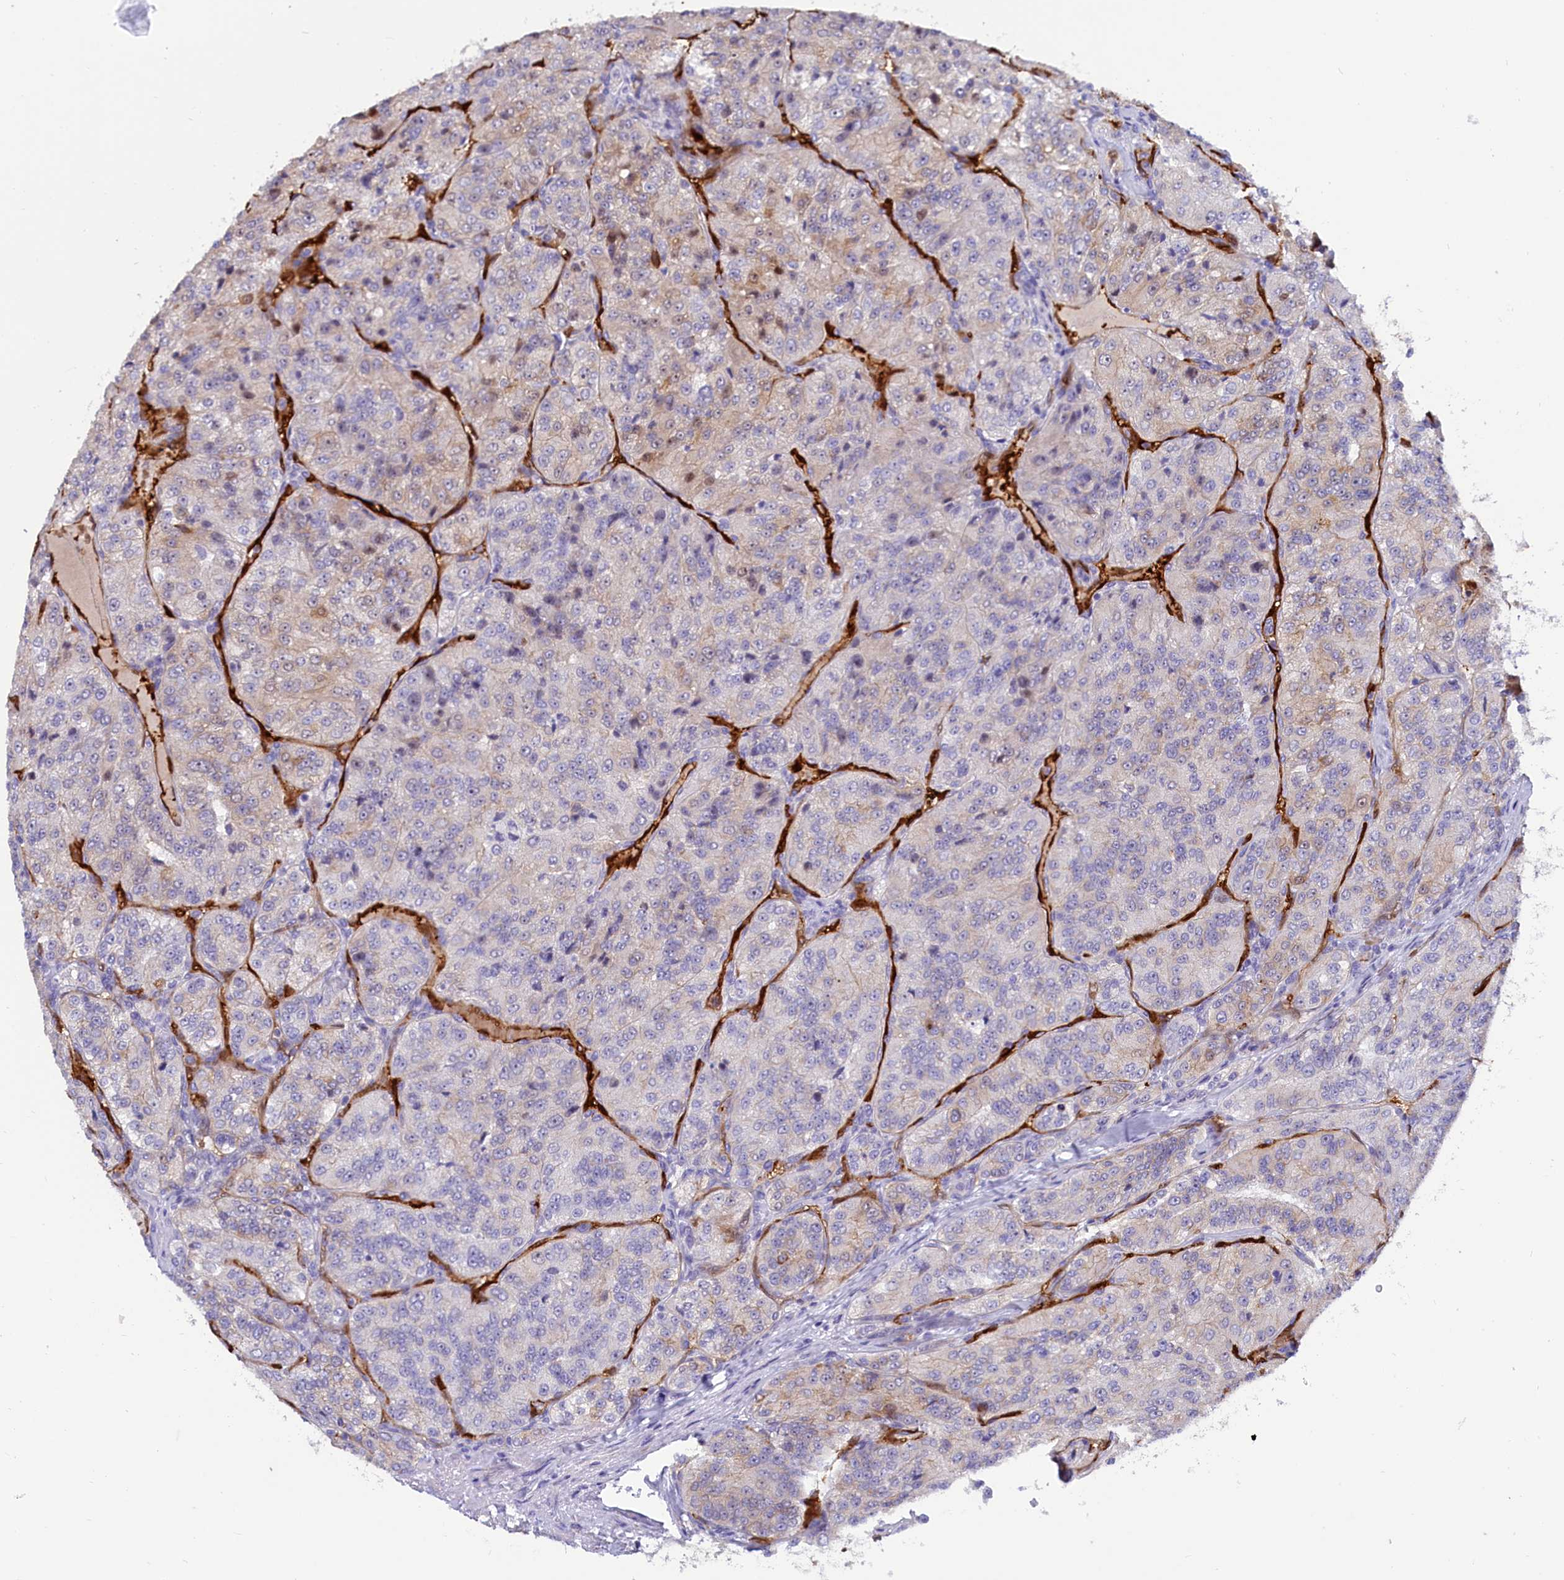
{"staining": {"intensity": "negative", "quantity": "none", "location": "none"}, "tissue": "renal cancer", "cell_type": "Tumor cells", "image_type": "cancer", "snomed": [{"axis": "morphology", "description": "Adenocarcinoma, NOS"}, {"axis": "topography", "description": "Kidney"}], "caption": "This photomicrograph is of adenocarcinoma (renal) stained with IHC to label a protein in brown with the nuclei are counter-stained blue. There is no staining in tumor cells.", "gene": "ABCC12", "patient": {"sex": "female", "age": 63}}